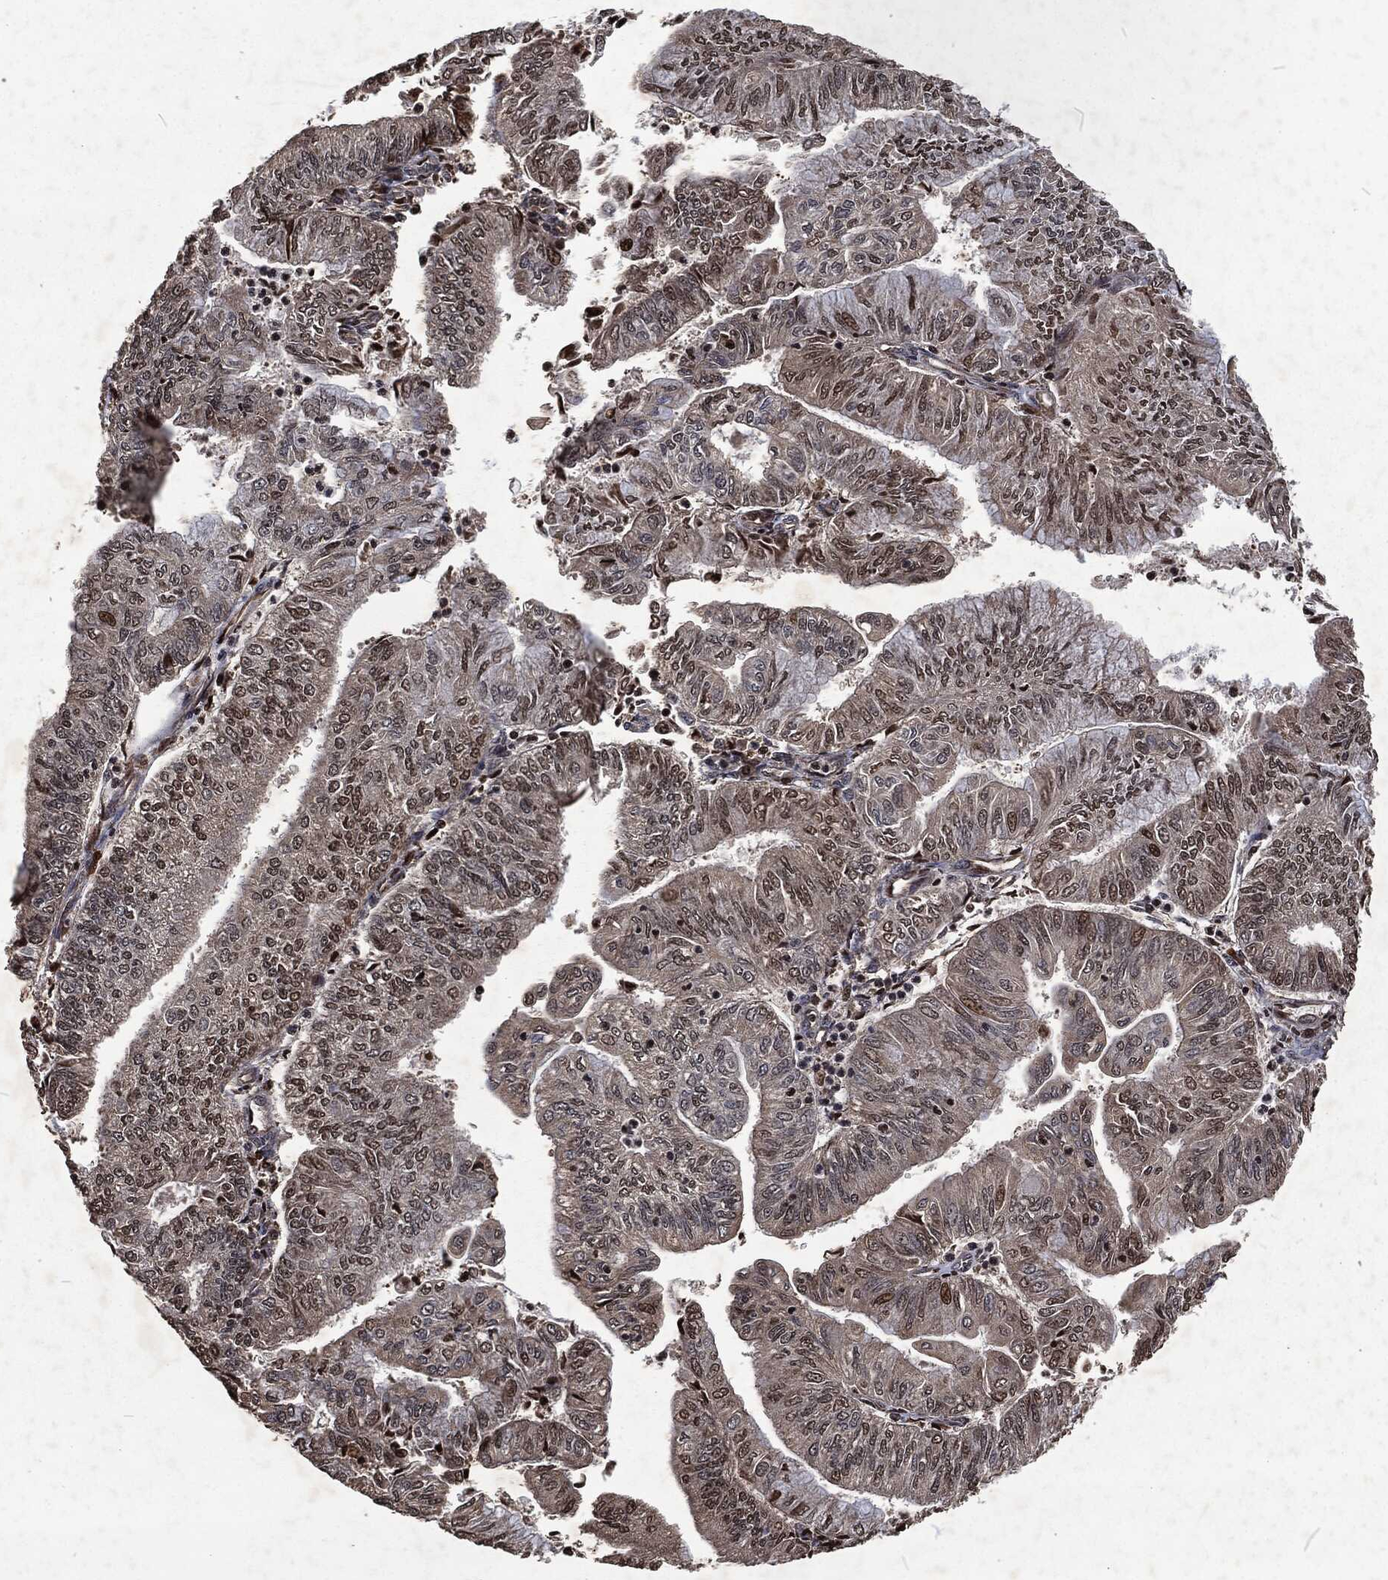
{"staining": {"intensity": "moderate", "quantity": "<25%", "location": "nuclear"}, "tissue": "endometrial cancer", "cell_type": "Tumor cells", "image_type": "cancer", "snomed": [{"axis": "morphology", "description": "Adenocarcinoma, NOS"}, {"axis": "topography", "description": "Endometrium"}], "caption": "IHC staining of endometrial cancer (adenocarcinoma), which demonstrates low levels of moderate nuclear positivity in about <25% of tumor cells indicating moderate nuclear protein staining. The staining was performed using DAB (brown) for protein detection and nuclei were counterstained in hematoxylin (blue).", "gene": "SNAI1", "patient": {"sex": "female", "age": 59}}